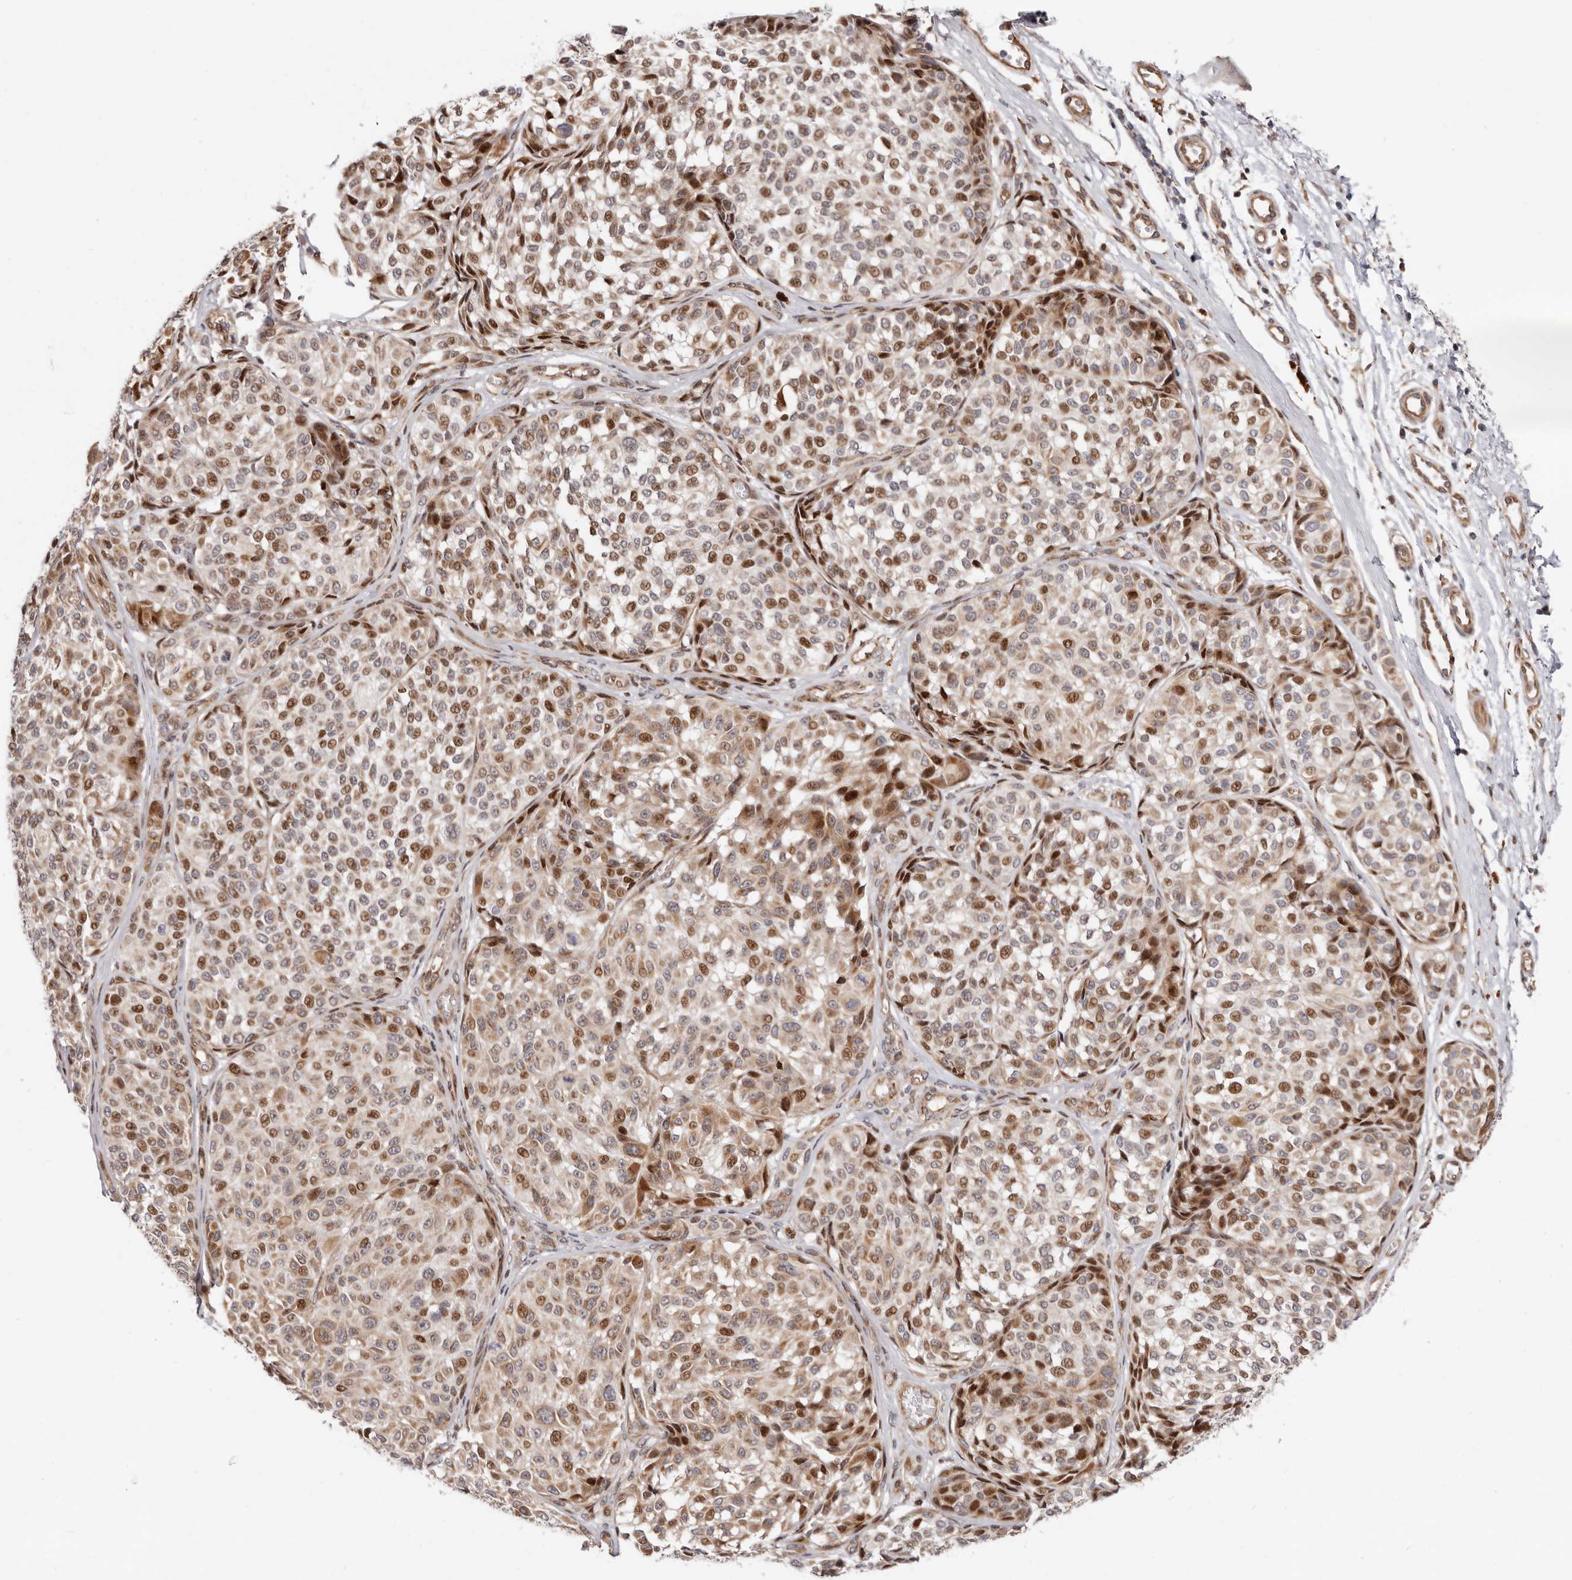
{"staining": {"intensity": "moderate", "quantity": "25%-75%", "location": "cytoplasmic/membranous,nuclear"}, "tissue": "melanoma", "cell_type": "Tumor cells", "image_type": "cancer", "snomed": [{"axis": "morphology", "description": "Malignant melanoma, NOS"}, {"axis": "topography", "description": "Skin"}], "caption": "About 25%-75% of tumor cells in human melanoma exhibit moderate cytoplasmic/membranous and nuclear protein staining as visualized by brown immunohistochemical staining.", "gene": "EPHX3", "patient": {"sex": "male", "age": 83}}